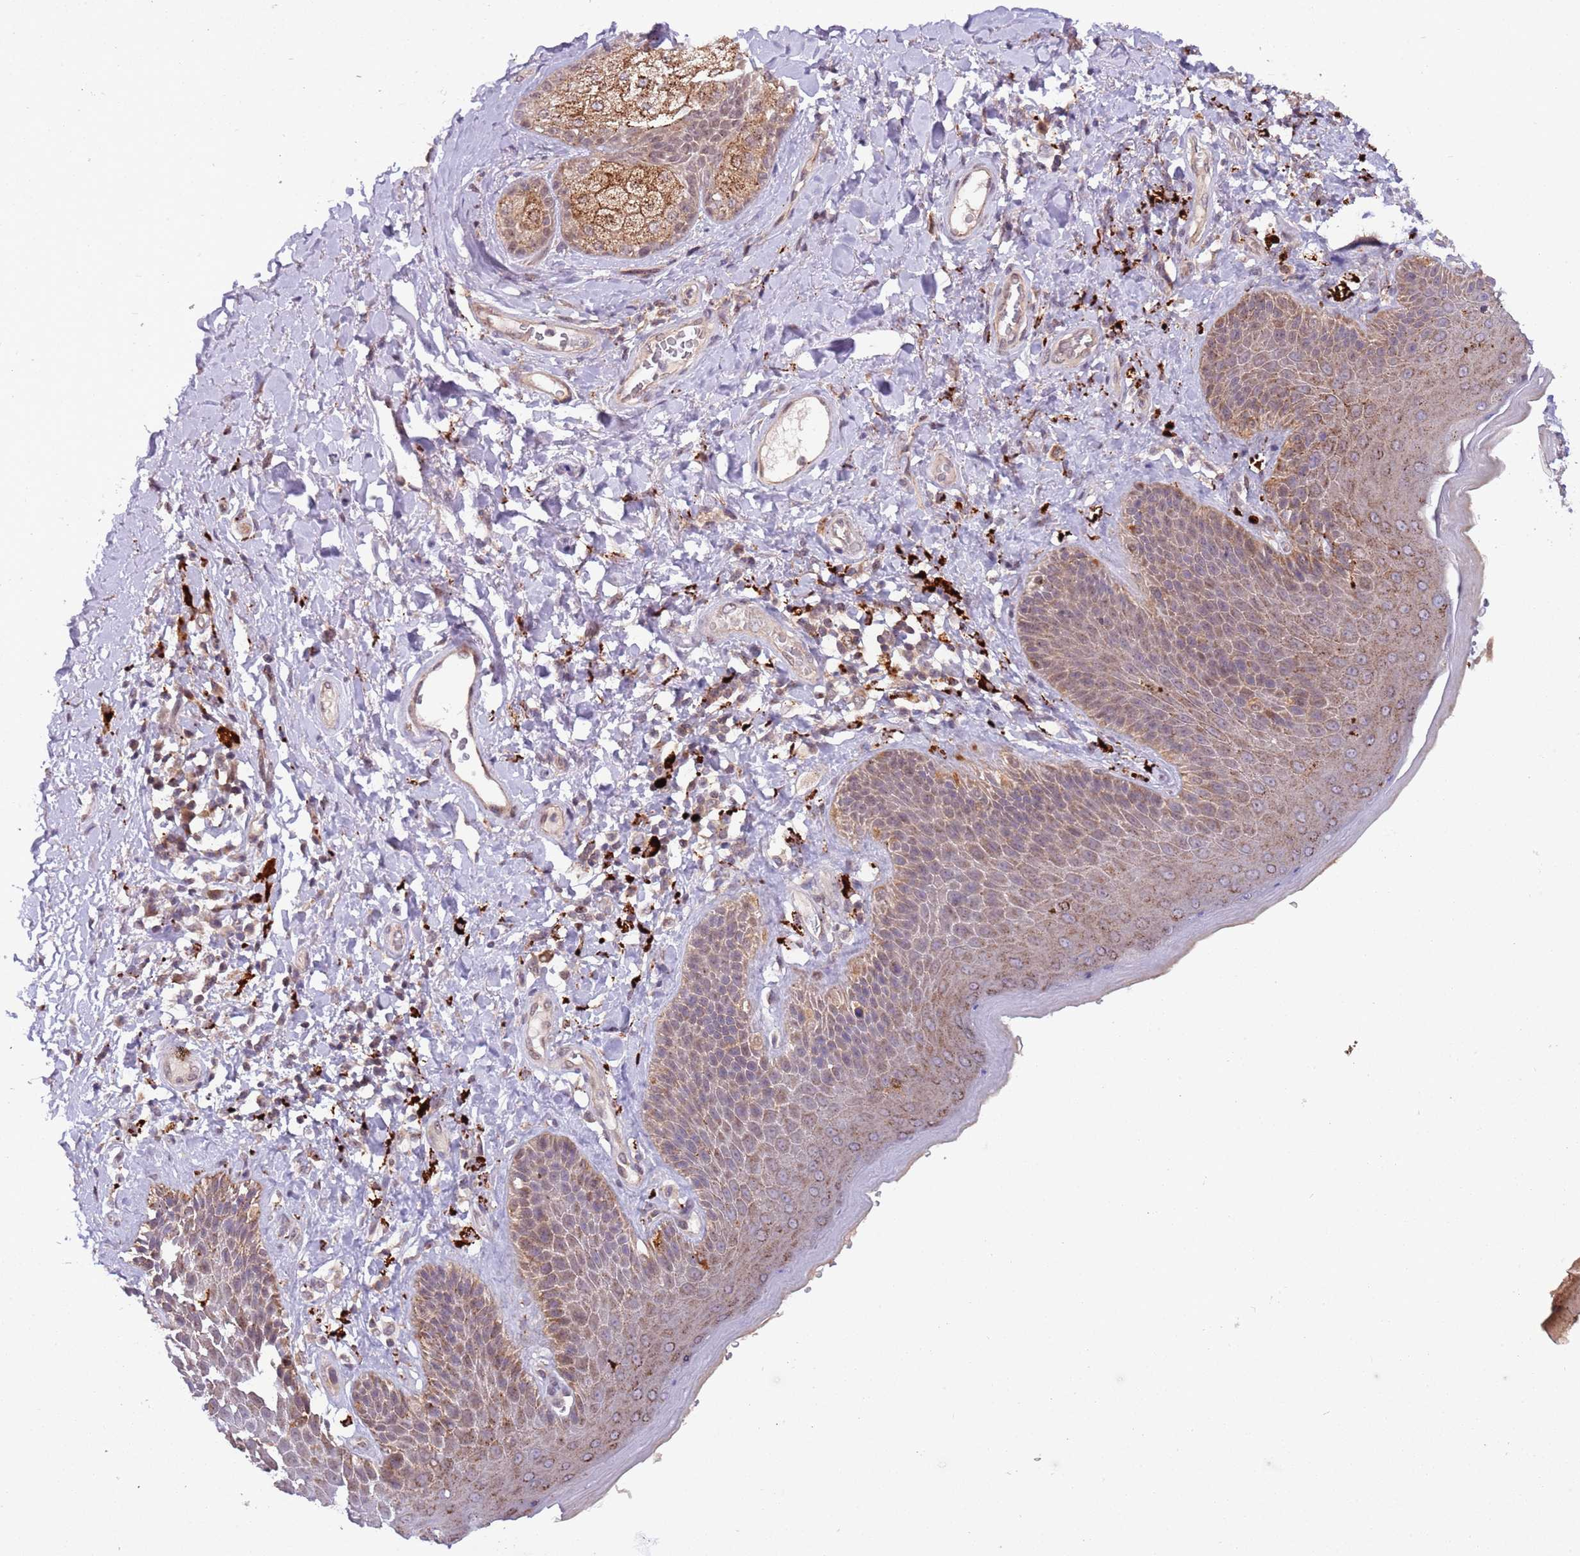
{"staining": {"intensity": "moderate", "quantity": "25%-75%", "location": "cytoplasmic/membranous"}, "tissue": "skin", "cell_type": "Epidermal cells", "image_type": "normal", "snomed": [{"axis": "morphology", "description": "Normal tissue, NOS"}, {"axis": "topography", "description": "Anal"}], "caption": "Immunohistochemistry (DAB) staining of unremarkable human skin exhibits moderate cytoplasmic/membranous protein staining in approximately 25%-75% of epidermal cells.", "gene": "TRIM27", "patient": {"sex": "female", "age": 89}}